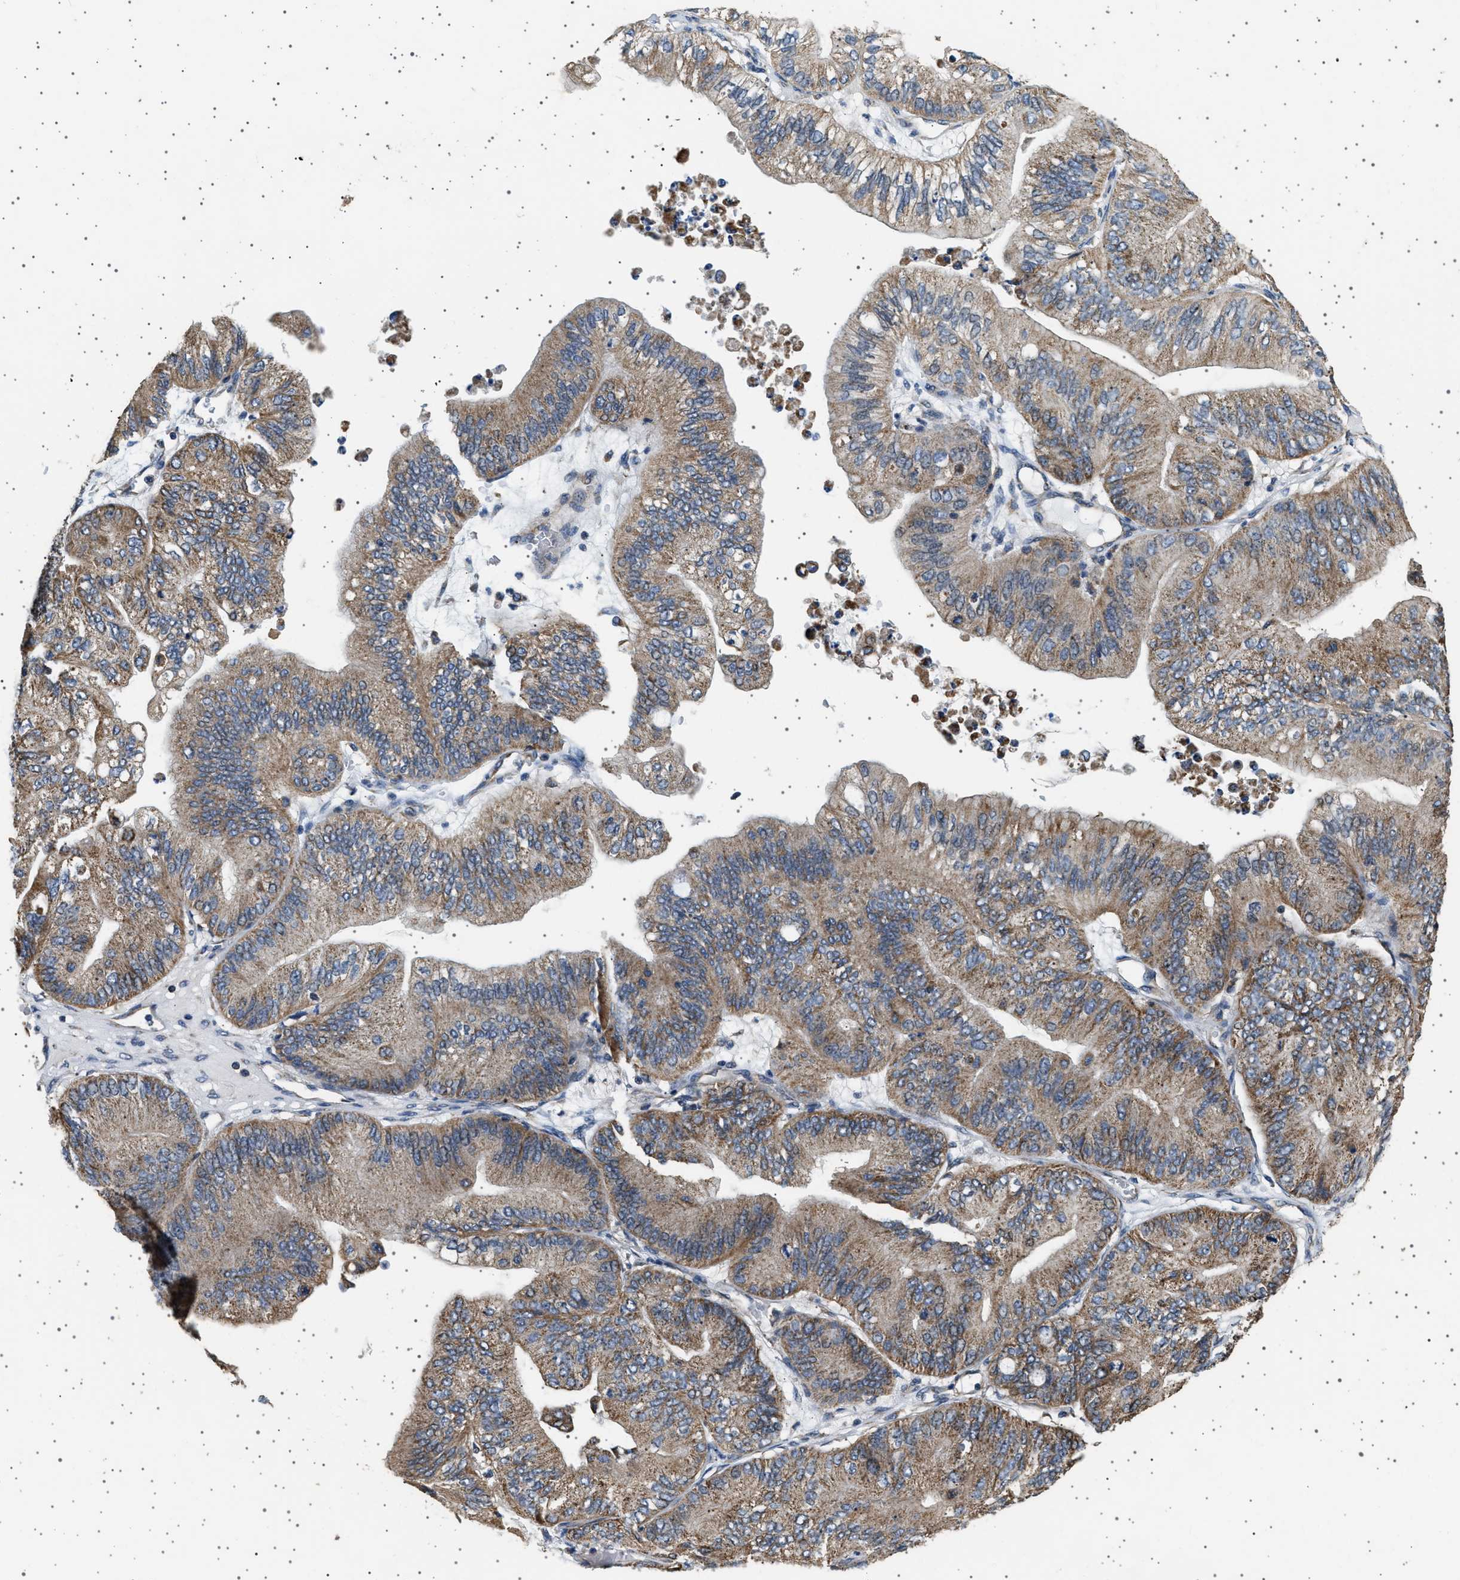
{"staining": {"intensity": "moderate", "quantity": ">75%", "location": "cytoplasmic/membranous"}, "tissue": "ovarian cancer", "cell_type": "Tumor cells", "image_type": "cancer", "snomed": [{"axis": "morphology", "description": "Cystadenocarcinoma, mucinous, NOS"}, {"axis": "topography", "description": "Ovary"}], "caption": "Immunohistochemistry (IHC) micrograph of neoplastic tissue: human mucinous cystadenocarcinoma (ovarian) stained using IHC shows medium levels of moderate protein expression localized specifically in the cytoplasmic/membranous of tumor cells, appearing as a cytoplasmic/membranous brown color.", "gene": "KCNA4", "patient": {"sex": "female", "age": 61}}